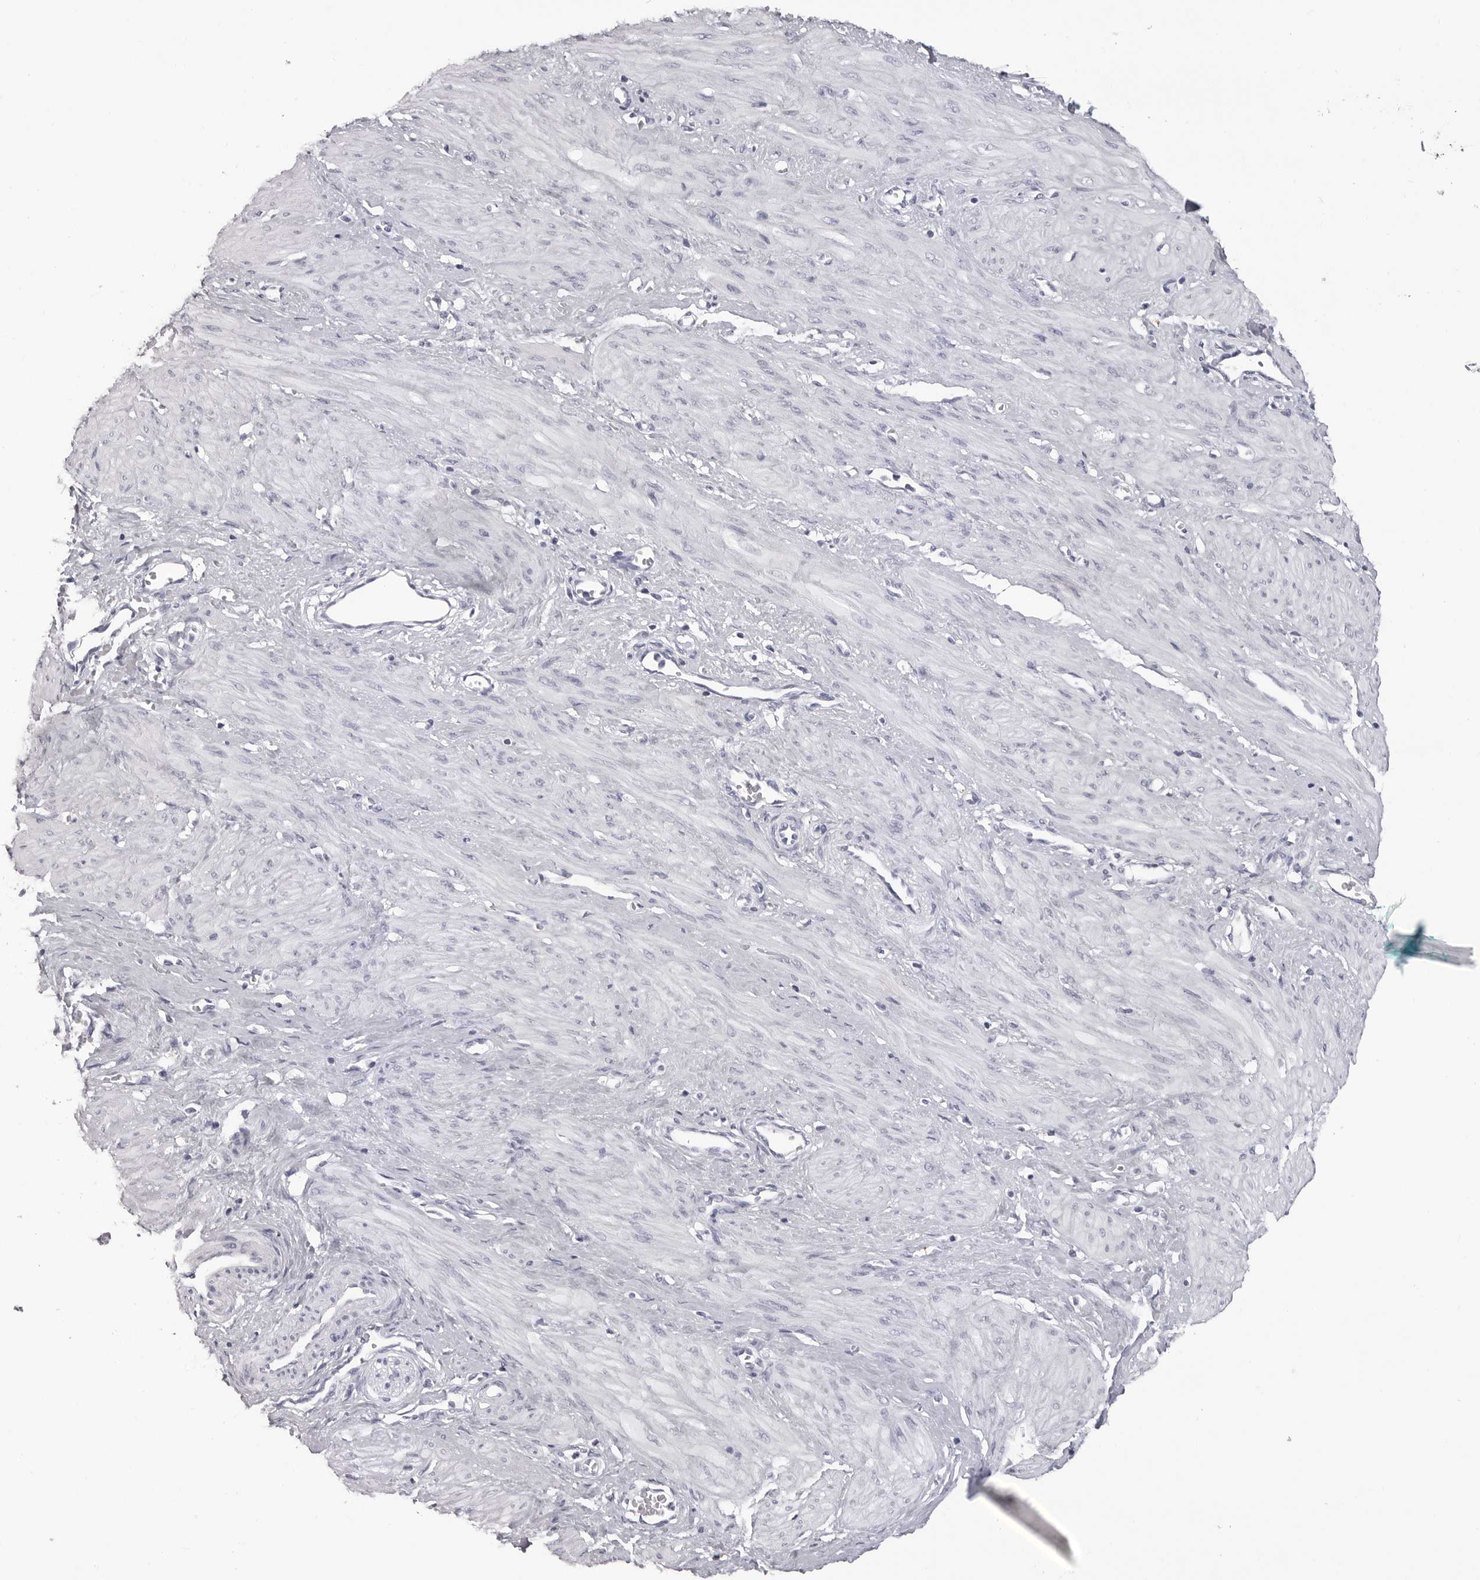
{"staining": {"intensity": "negative", "quantity": "none", "location": "none"}, "tissue": "smooth muscle", "cell_type": "Smooth muscle cells", "image_type": "normal", "snomed": [{"axis": "morphology", "description": "Normal tissue, NOS"}, {"axis": "topography", "description": "Endometrium"}], "caption": "Unremarkable smooth muscle was stained to show a protein in brown. There is no significant expression in smooth muscle cells. (DAB immunohistochemistry (IHC) with hematoxylin counter stain).", "gene": "LGALS4", "patient": {"sex": "female", "age": 33}}